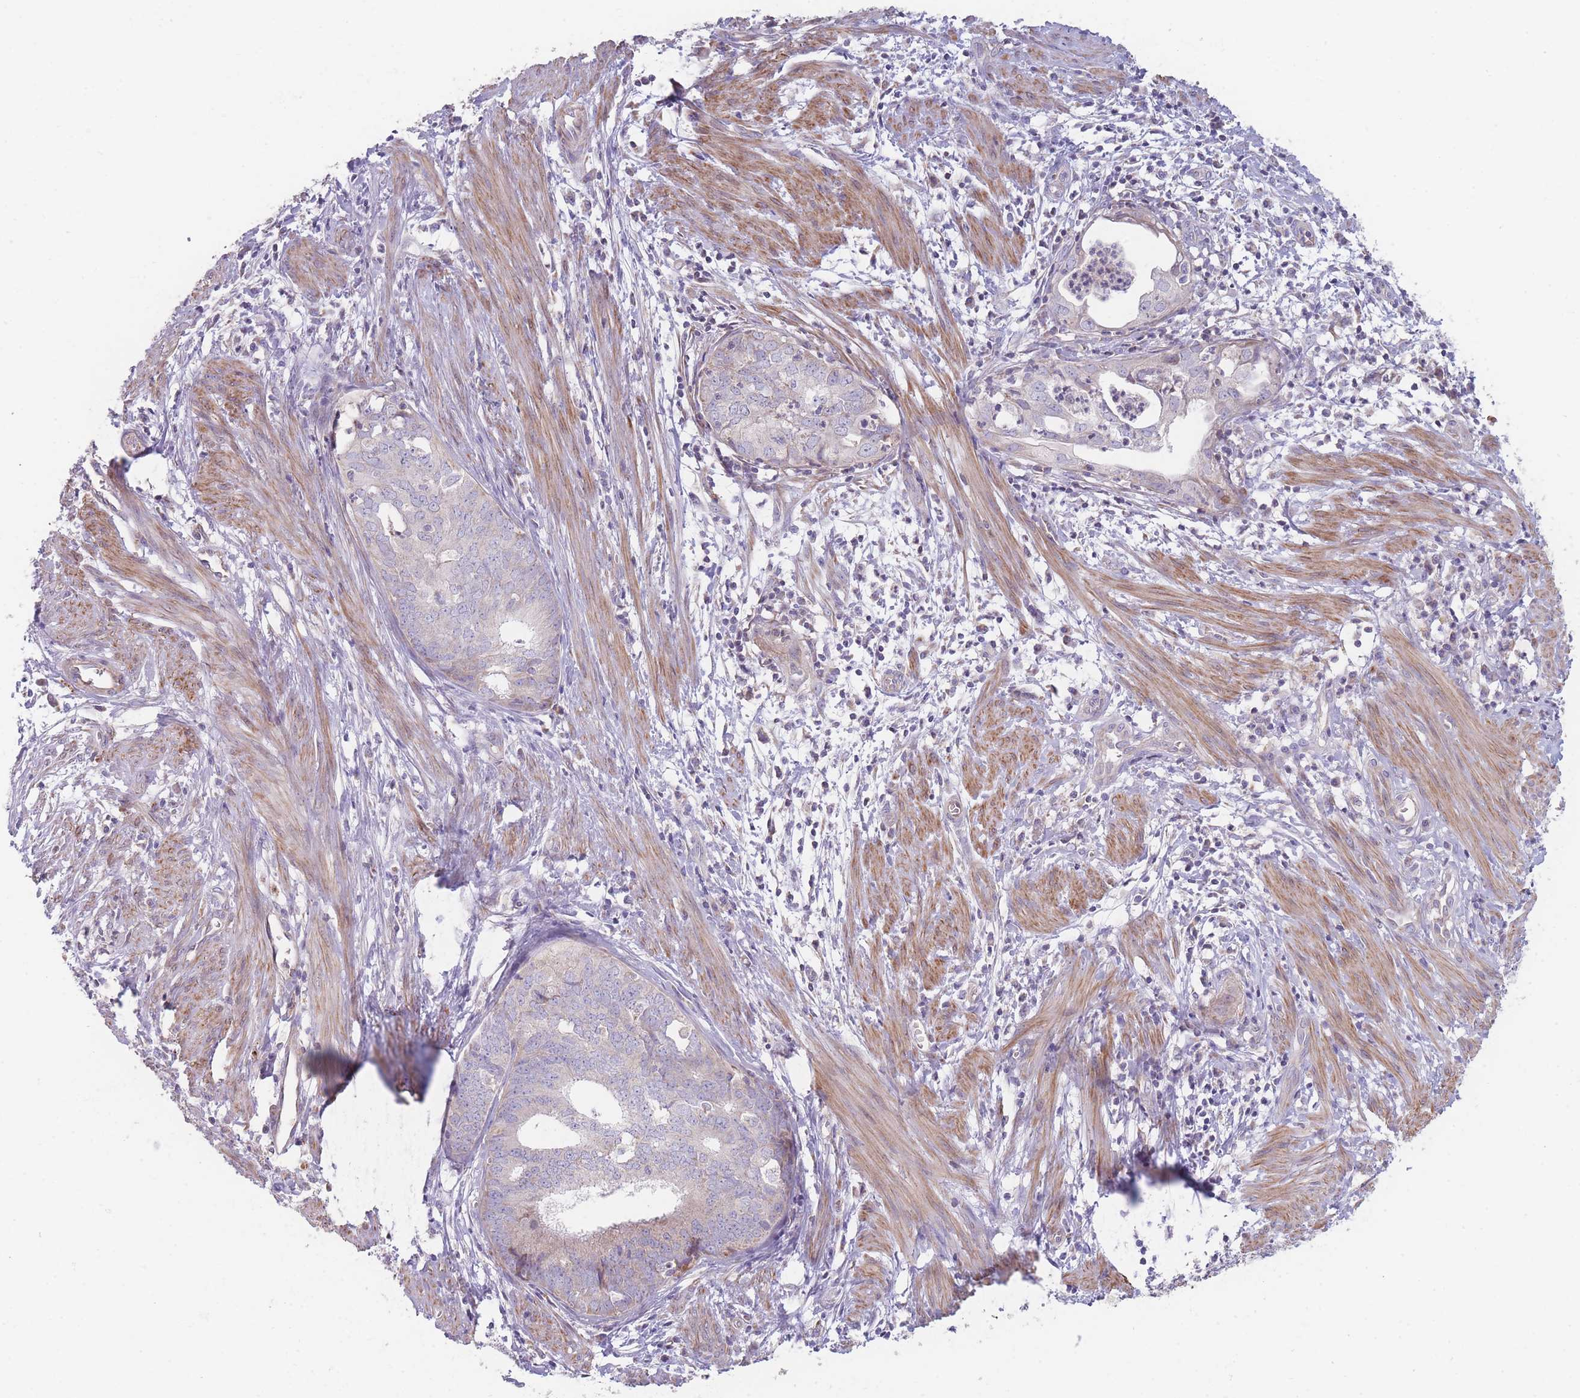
{"staining": {"intensity": "weak", "quantity": "<25%", "location": "cytoplasmic/membranous"}, "tissue": "endometrial cancer", "cell_type": "Tumor cells", "image_type": "cancer", "snomed": [{"axis": "morphology", "description": "Adenocarcinoma, NOS"}, {"axis": "topography", "description": "Endometrium"}], "caption": "The immunohistochemistry (IHC) image has no significant staining in tumor cells of adenocarcinoma (endometrial) tissue.", "gene": "SMPD4", "patient": {"sex": "female", "age": 68}}